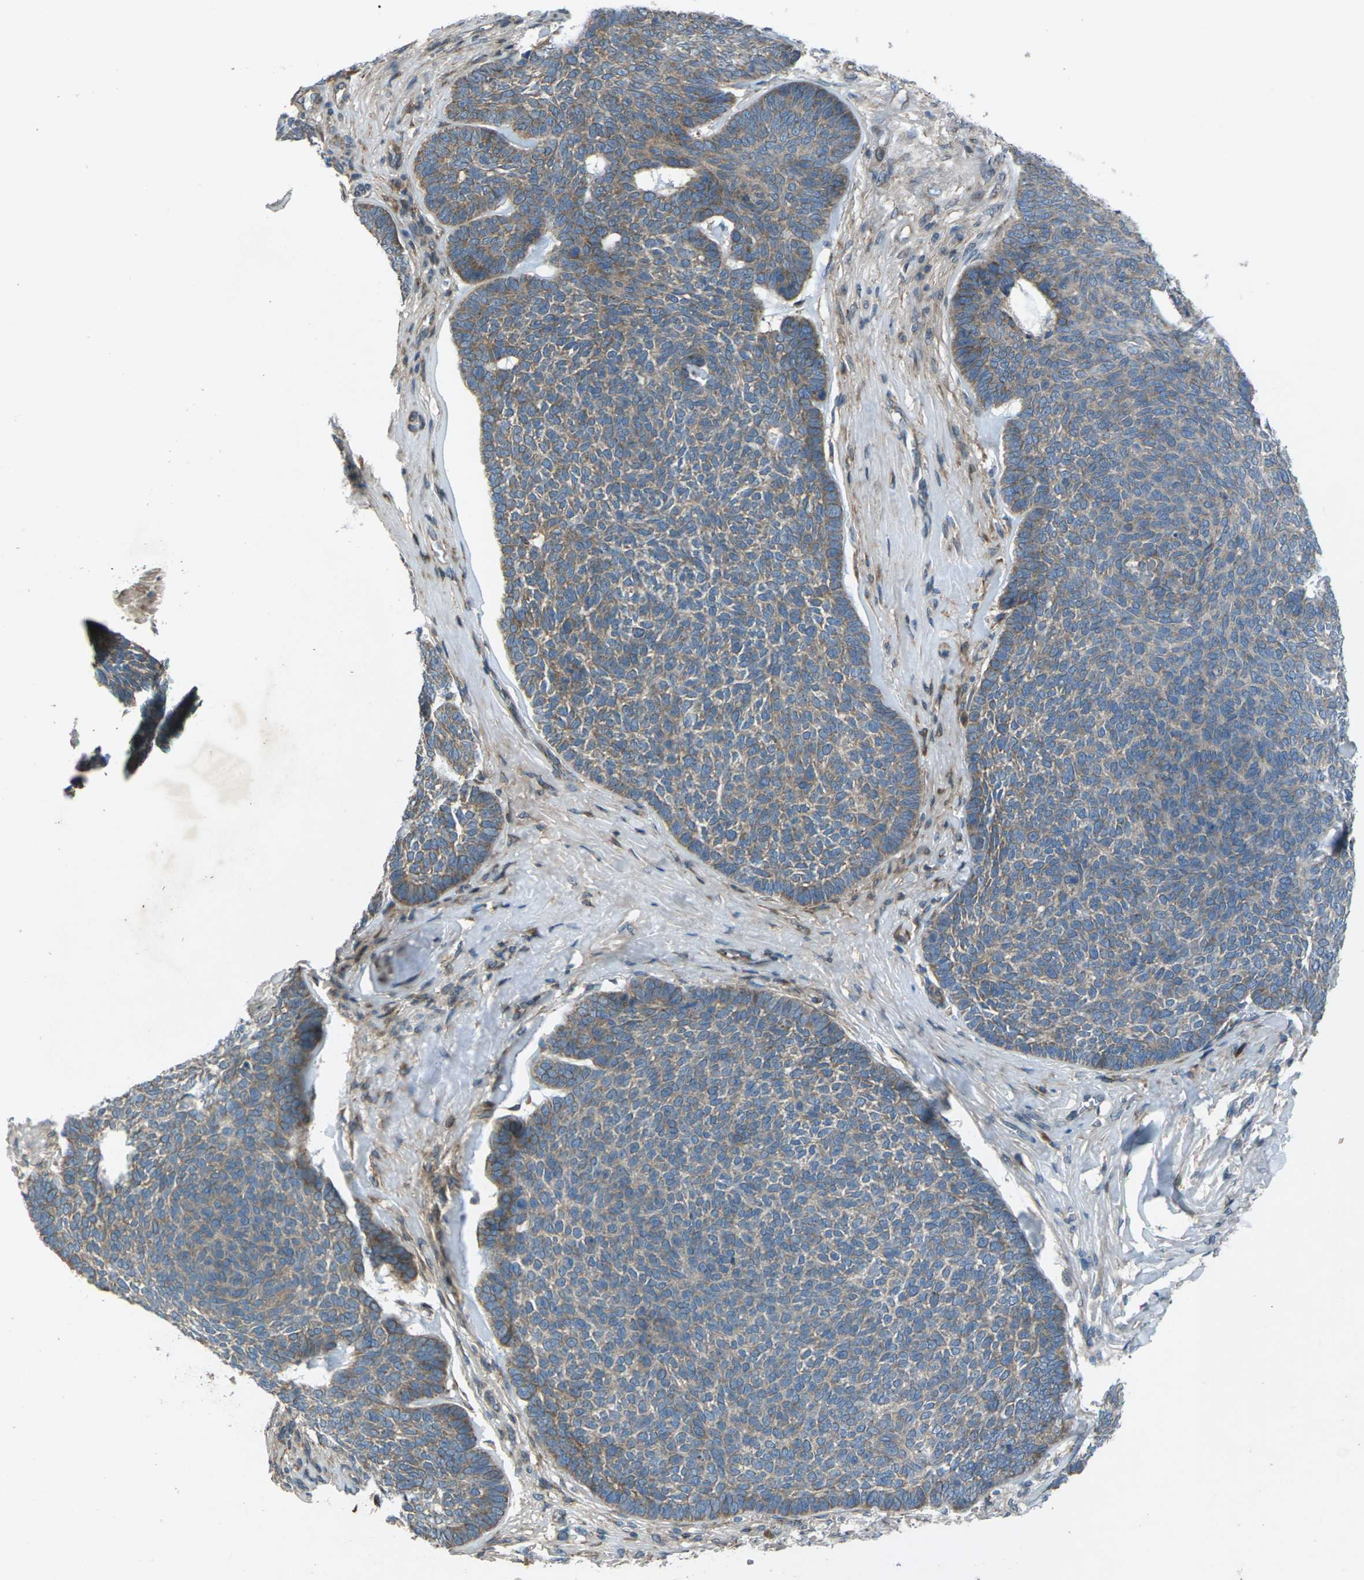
{"staining": {"intensity": "moderate", "quantity": "25%-75%", "location": "cytoplasmic/membranous"}, "tissue": "skin cancer", "cell_type": "Tumor cells", "image_type": "cancer", "snomed": [{"axis": "morphology", "description": "Basal cell carcinoma"}, {"axis": "topography", "description": "Skin"}], "caption": "The micrograph shows immunohistochemical staining of basal cell carcinoma (skin). There is moderate cytoplasmic/membranous positivity is present in about 25%-75% of tumor cells.", "gene": "EDNRA", "patient": {"sex": "male", "age": 84}}